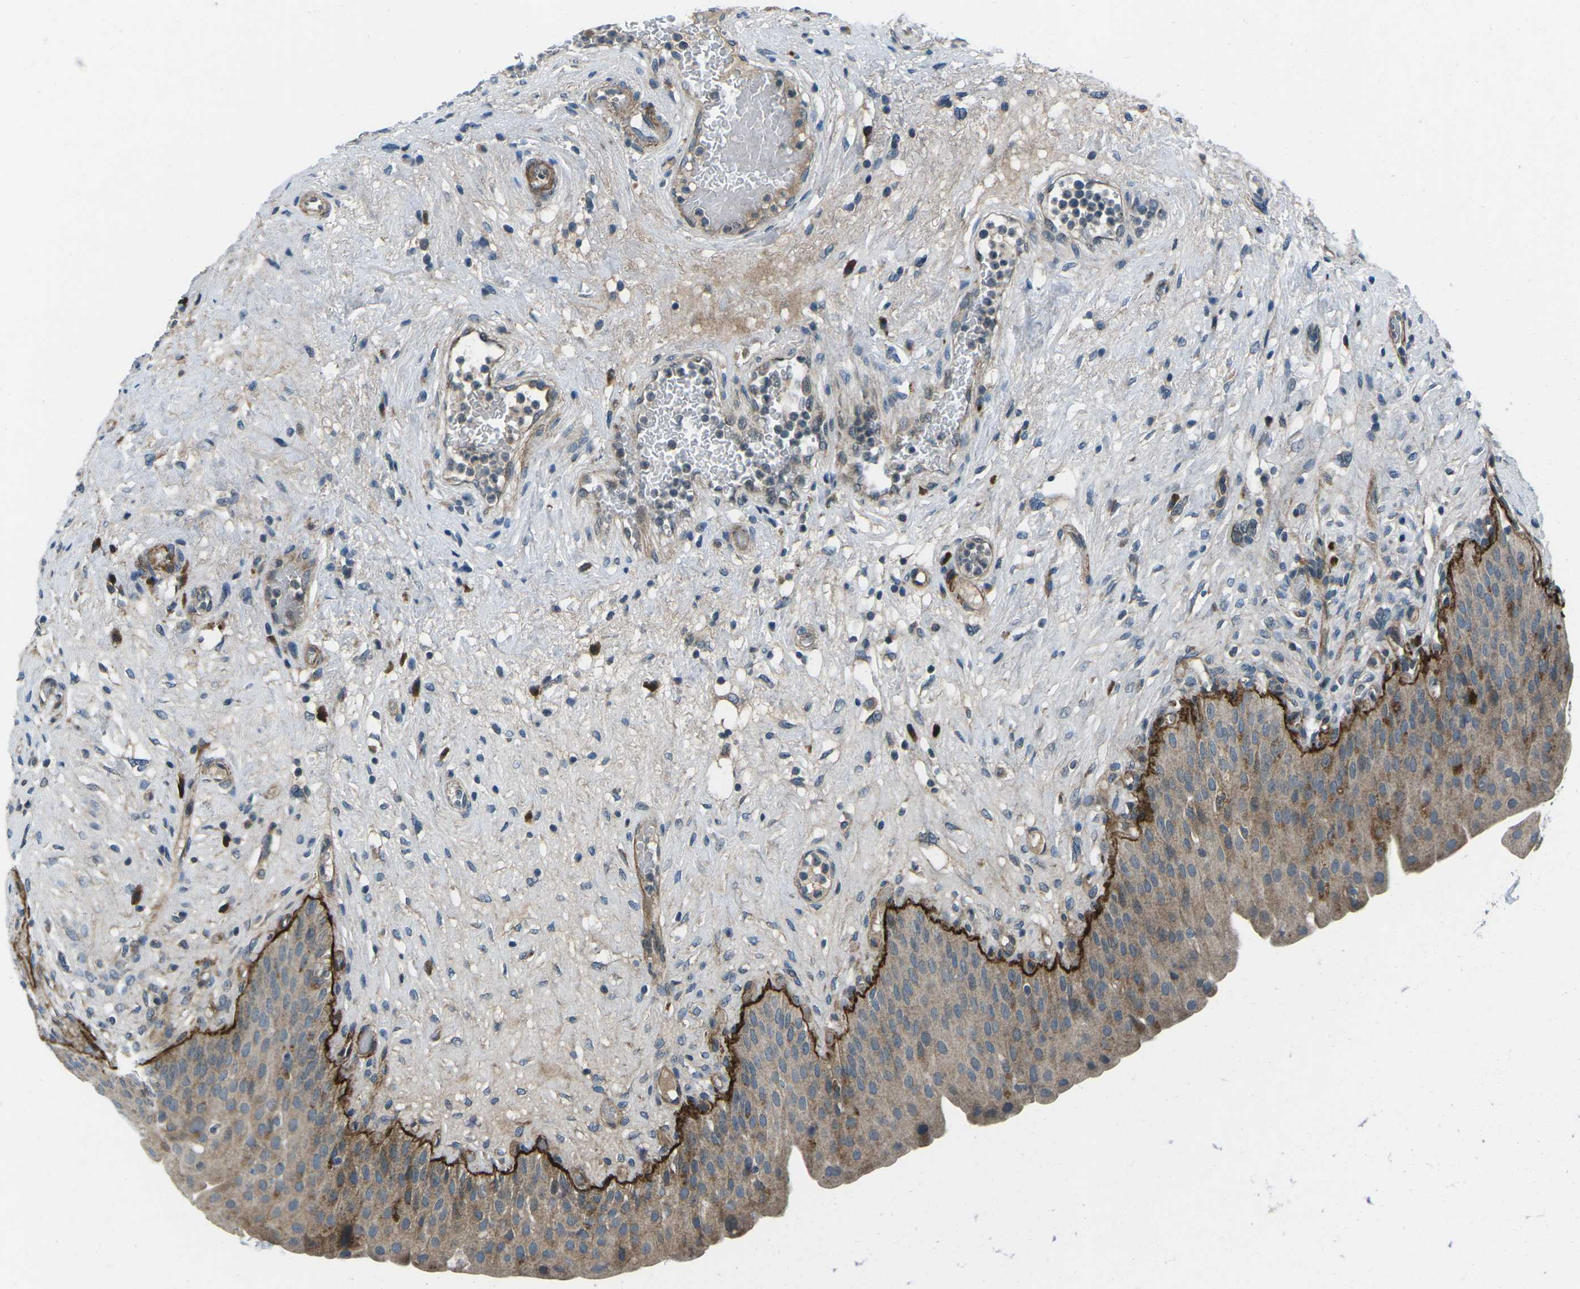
{"staining": {"intensity": "moderate", "quantity": "25%-75%", "location": "cytoplasmic/membranous"}, "tissue": "urinary bladder", "cell_type": "Urothelial cells", "image_type": "normal", "snomed": [{"axis": "morphology", "description": "Normal tissue, NOS"}, {"axis": "topography", "description": "Urinary bladder"}], "caption": "A photomicrograph of urinary bladder stained for a protein reveals moderate cytoplasmic/membranous brown staining in urothelial cells. (DAB (3,3'-diaminobenzidine) IHC with brightfield microscopy, high magnification).", "gene": "CDK16", "patient": {"sex": "male", "age": 46}}